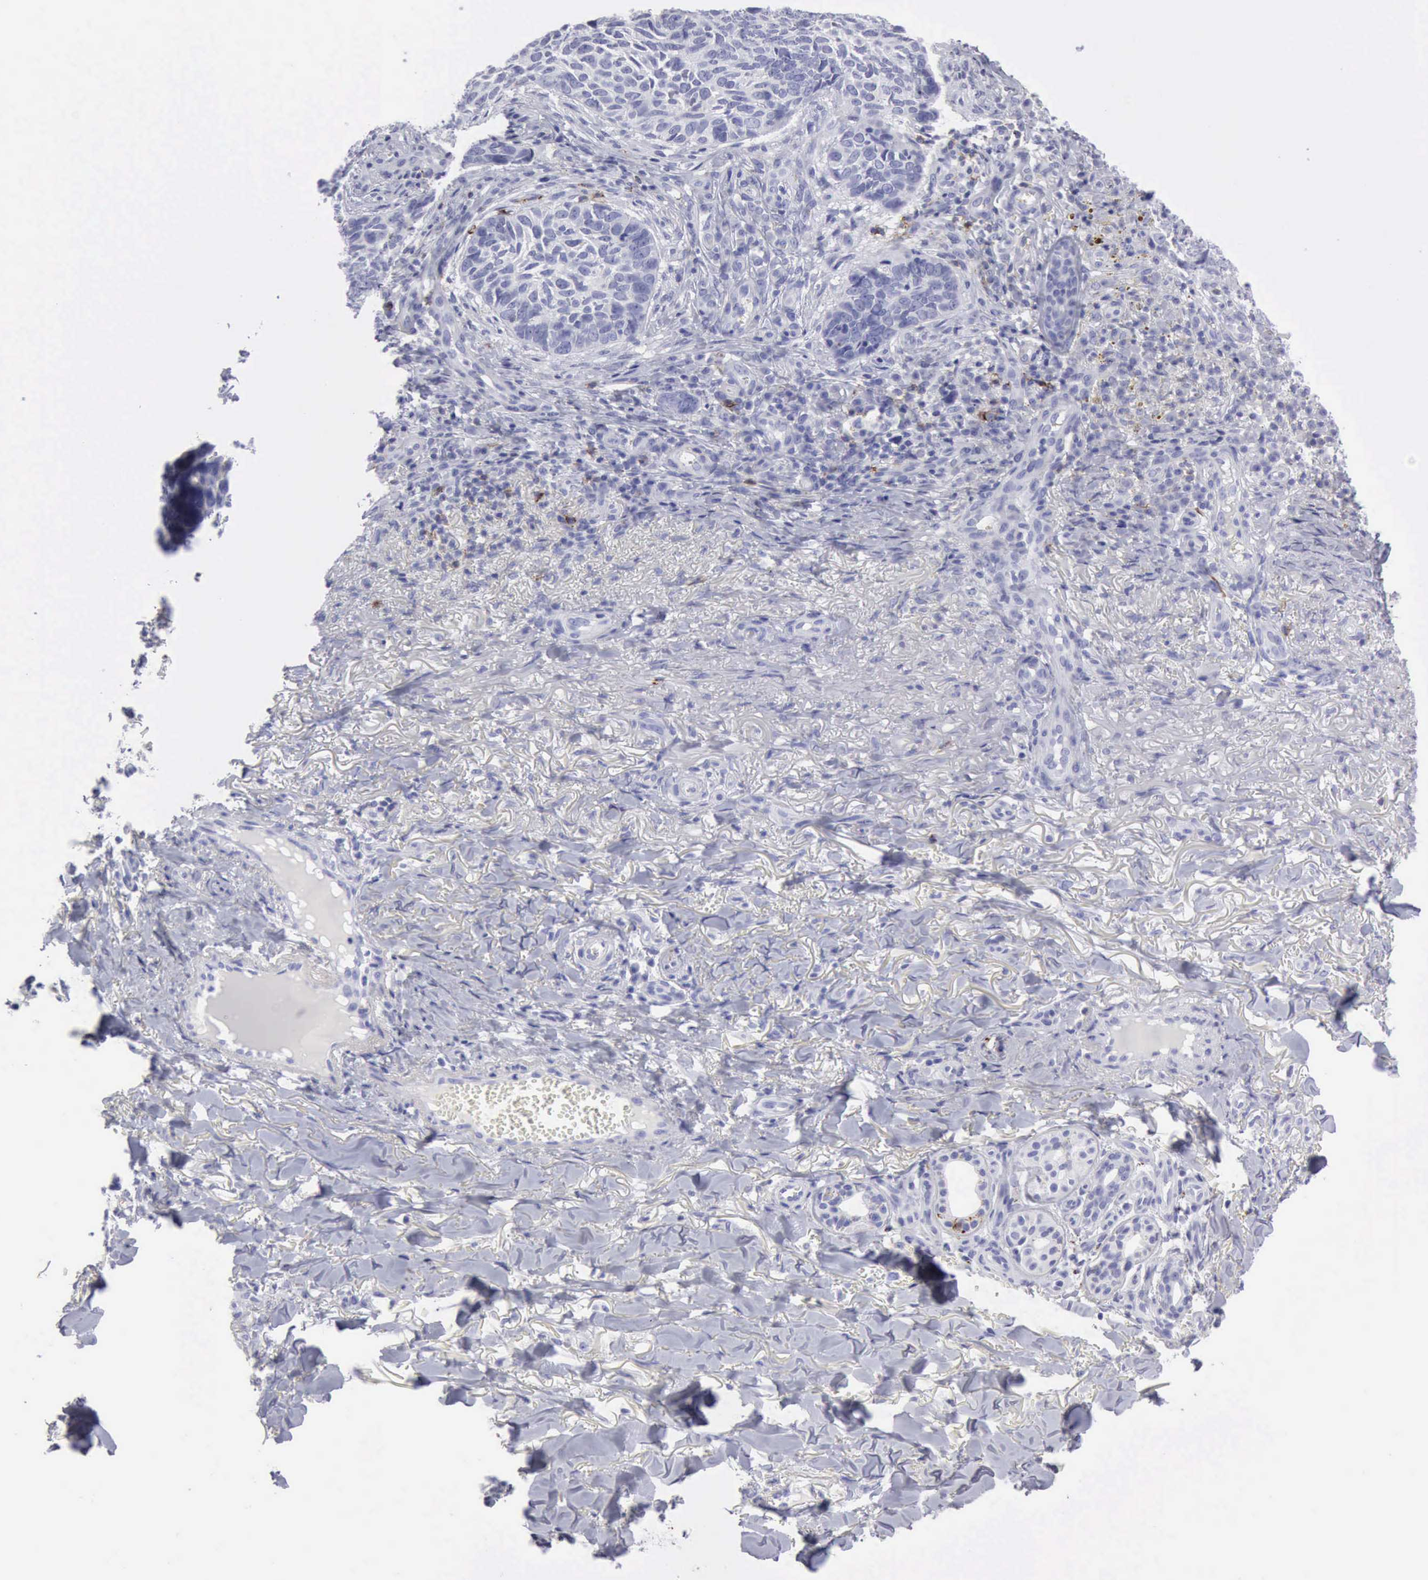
{"staining": {"intensity": "negative", "quantity": "none", "location": "none"}, "tissue": "skin cancer", "cell_type": "Tumor cells", "image_type": "cancer", "snomed": [{"axis": "morphology", "description": "Basal cell carcinoma"}, {"axis": "topography", "description": "Skin"}], "caption": "A high-resolution histopathology image shows immunohistochemistry staining of skin basal cell carcinoma, which exhibits no significant expression in tumor cells.", "gene": "NCAM1", "patient": {"sex": "male", "age": 81}}